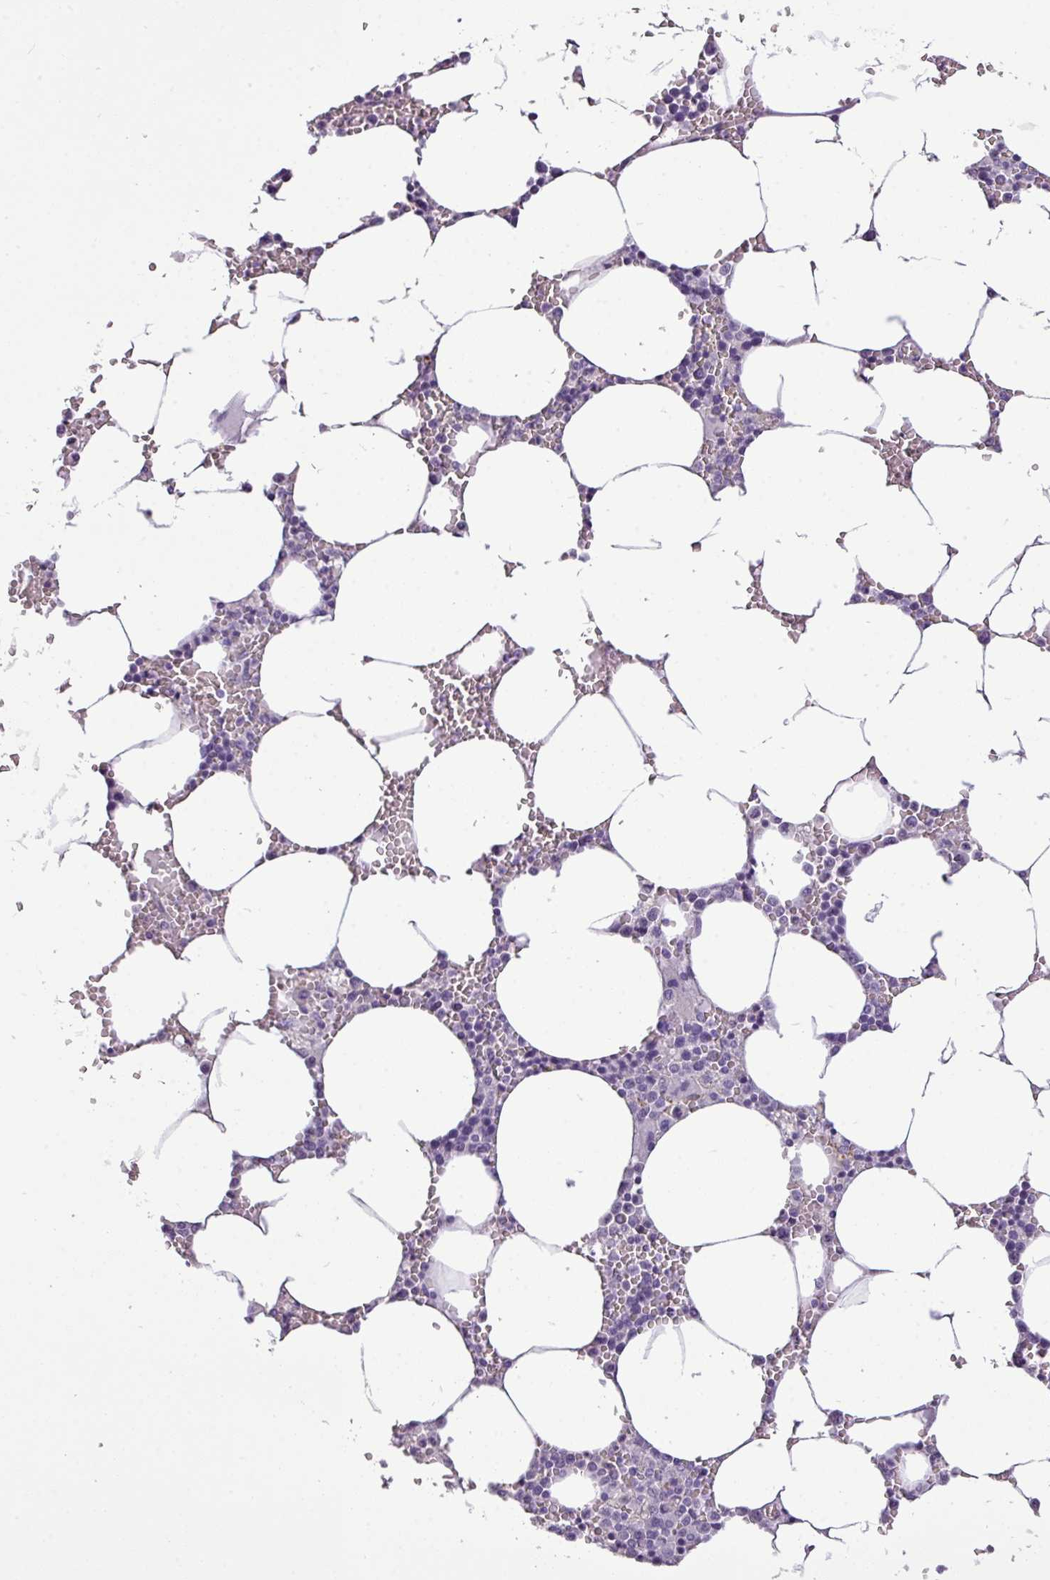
{"staining": {"intensity": "negative", "quantity": "none", "location": "none"}, "tissue": "bone marrow", "cell_type": "Hematopoietic cells", "image_type": "normal", "snomed": [{"axis": "morphology", "description": "Normal tissue, NOS"}, {"axis": "topography", "description": "Bone marrow"}], "caption": "An IHC histopathology image of normal bone marrow is shown. There is no staining in hematopoietic cells of bone marrow.", "gene": "TMEM91", "patient": {"sex": "male", "age": 70}}